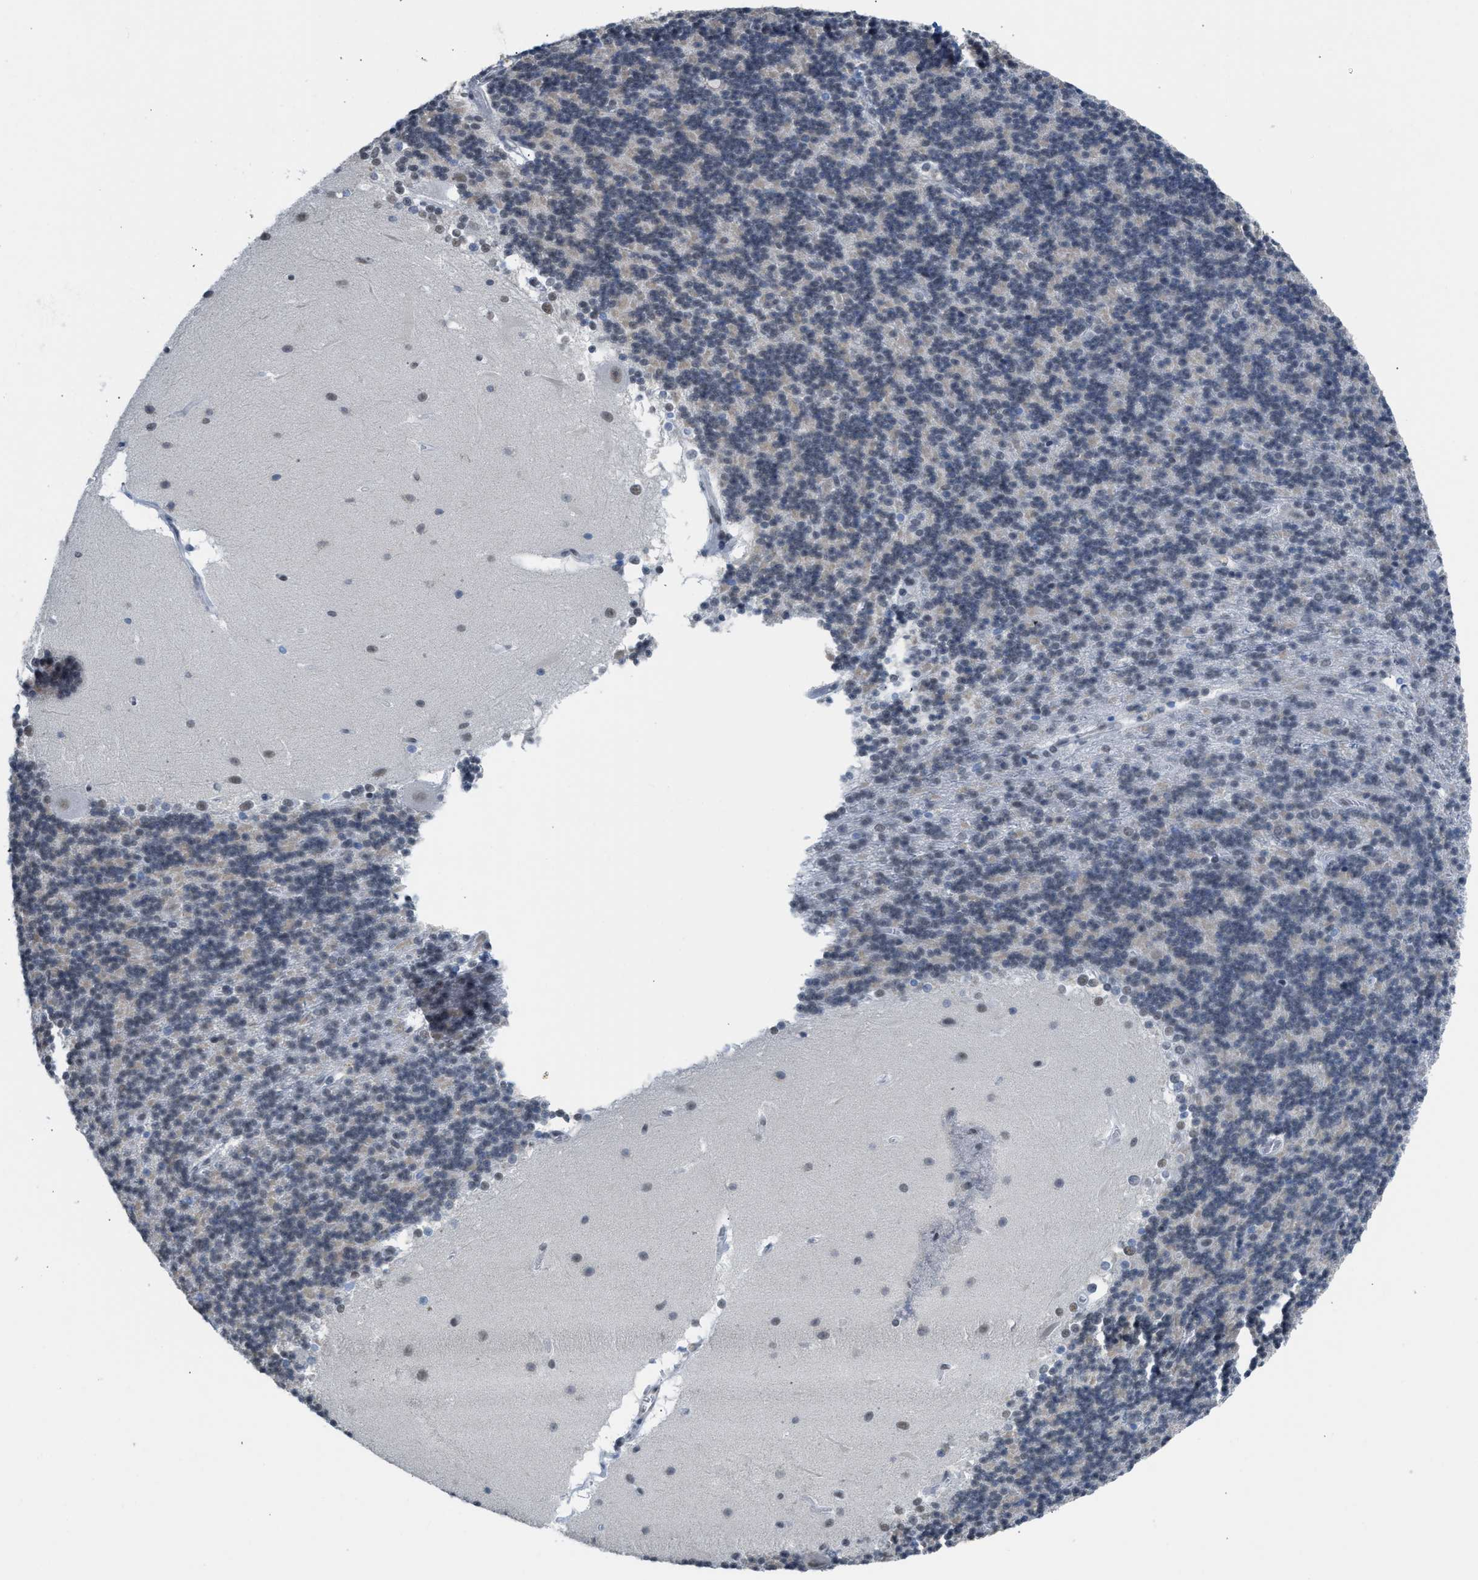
{"staining": {"intensity": "negative", "quantity": "none", "location": "none"}, "tissue": "cerebellum", "cell_type": "Cells in granular layer", "image_type": "normal", "snomed": [{"axis": "morphology", "description": "Normal tissue, NOS"}, {"axis": "topography", "description": "Cerebellum"}], "caption": "The histopathology image demonstrates no staining of cells in granular layer in normal cerebellum.", "gene": "SCAF4", "patient": {"sex": "female", "age": 19}}